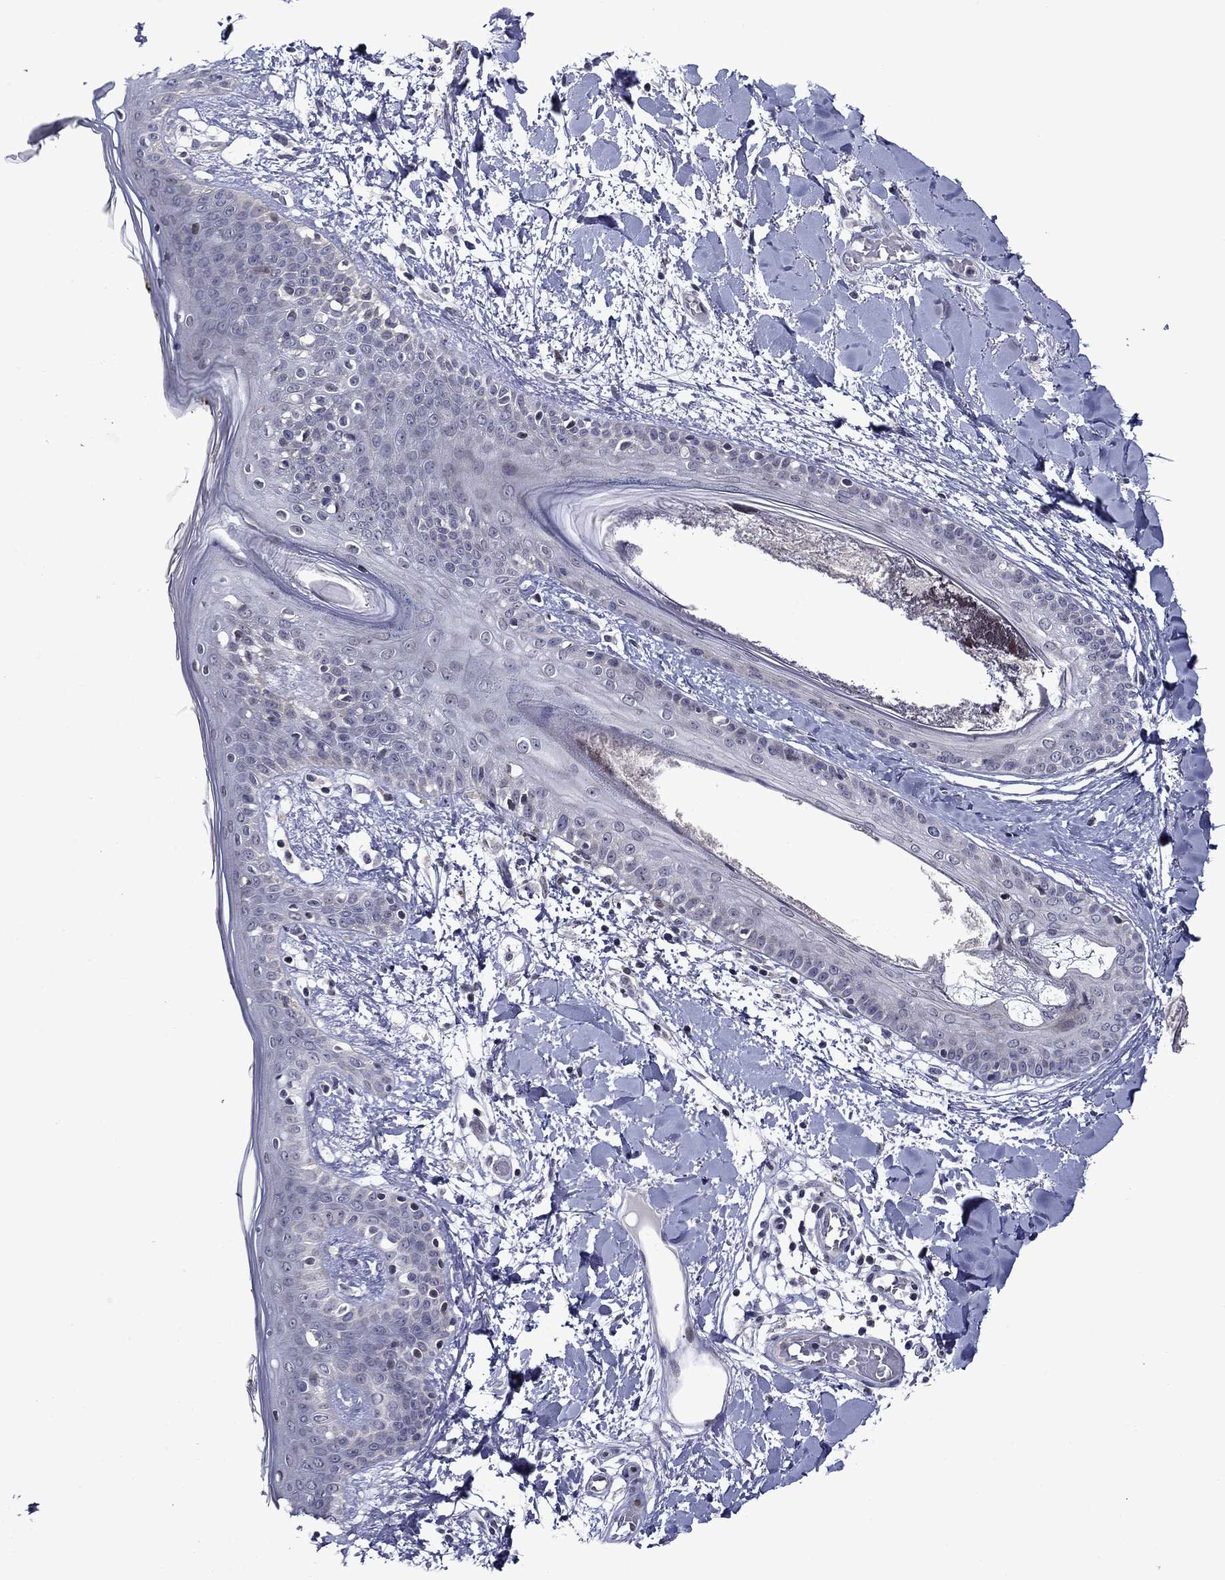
{"staining": {"intensity": "negative", "quantity": "none", "location": "none"}, "tissue": "skin", "cell_type": "Fibroblasts", "image_type": "normal", "snomed": [{"axis": "morphology", "description": "Normal tissue, NOS"}, {"axis": "topography", "description": "Skin"}], "caption": "Immunohistochemical staining of benign skin shows no significant staining in fibroblasts.", "gene": "B3GAT1", "patient": {"sex": "female", "age": 34}}